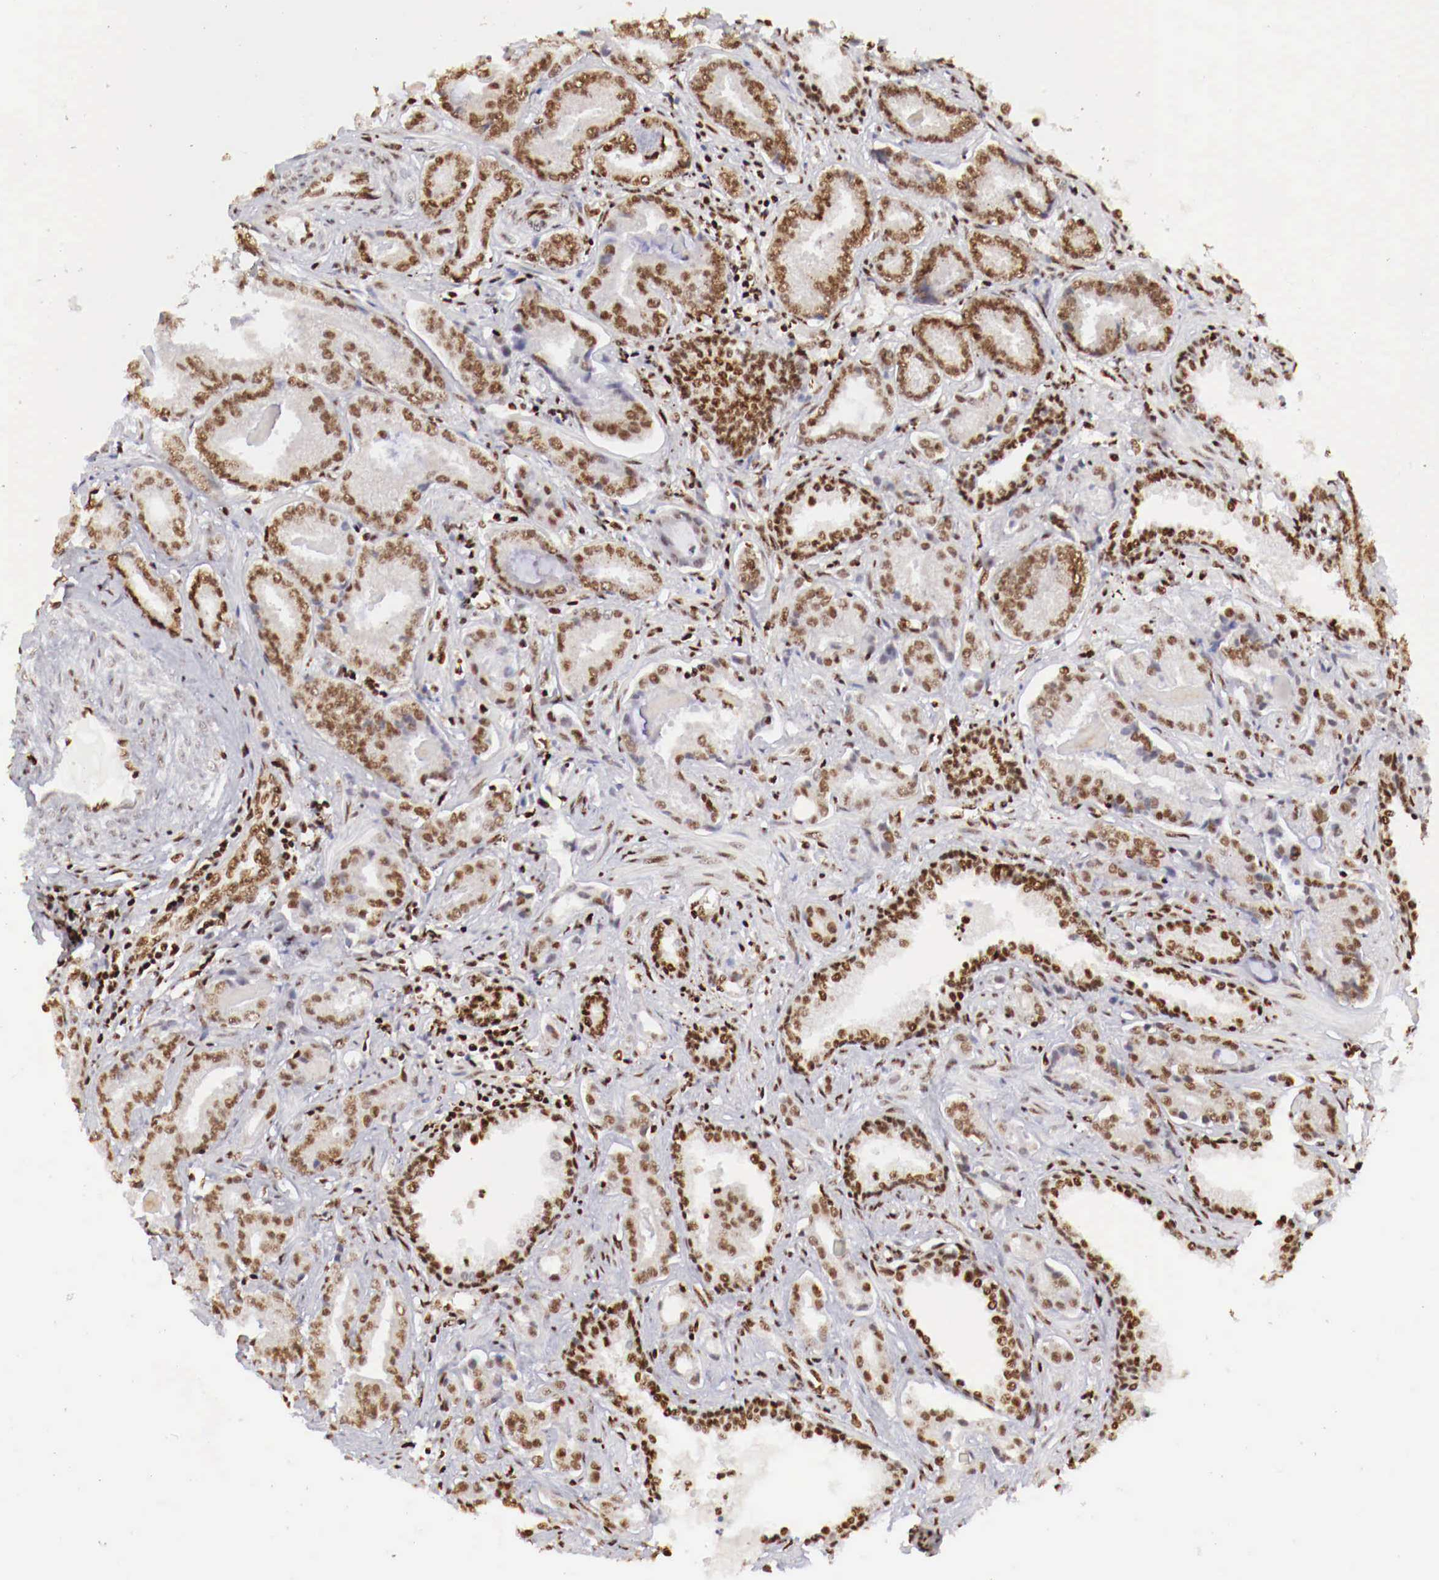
{"staining": {"intensity": "moderate", "quantity": ">75%", "location": "nuclear"}, "tissue": "prostate cancer", "cell_type": "Tumor cells", "image_type": "cancer", "snomed": [{"axis": "morphology", "description": "Adenocarcinoma, Low grade"}, {"axis": "topography", "description": "Prostate"}], "caption": "Immunohistochemistry (IHC) micrograph of human prostate cancer stained for a protein (brown), which shows medium levels of moderate nuclear staining in about >75% of tumor cells.", "gene": "MAX", "patient": {"sex": "male", "age": 65}}